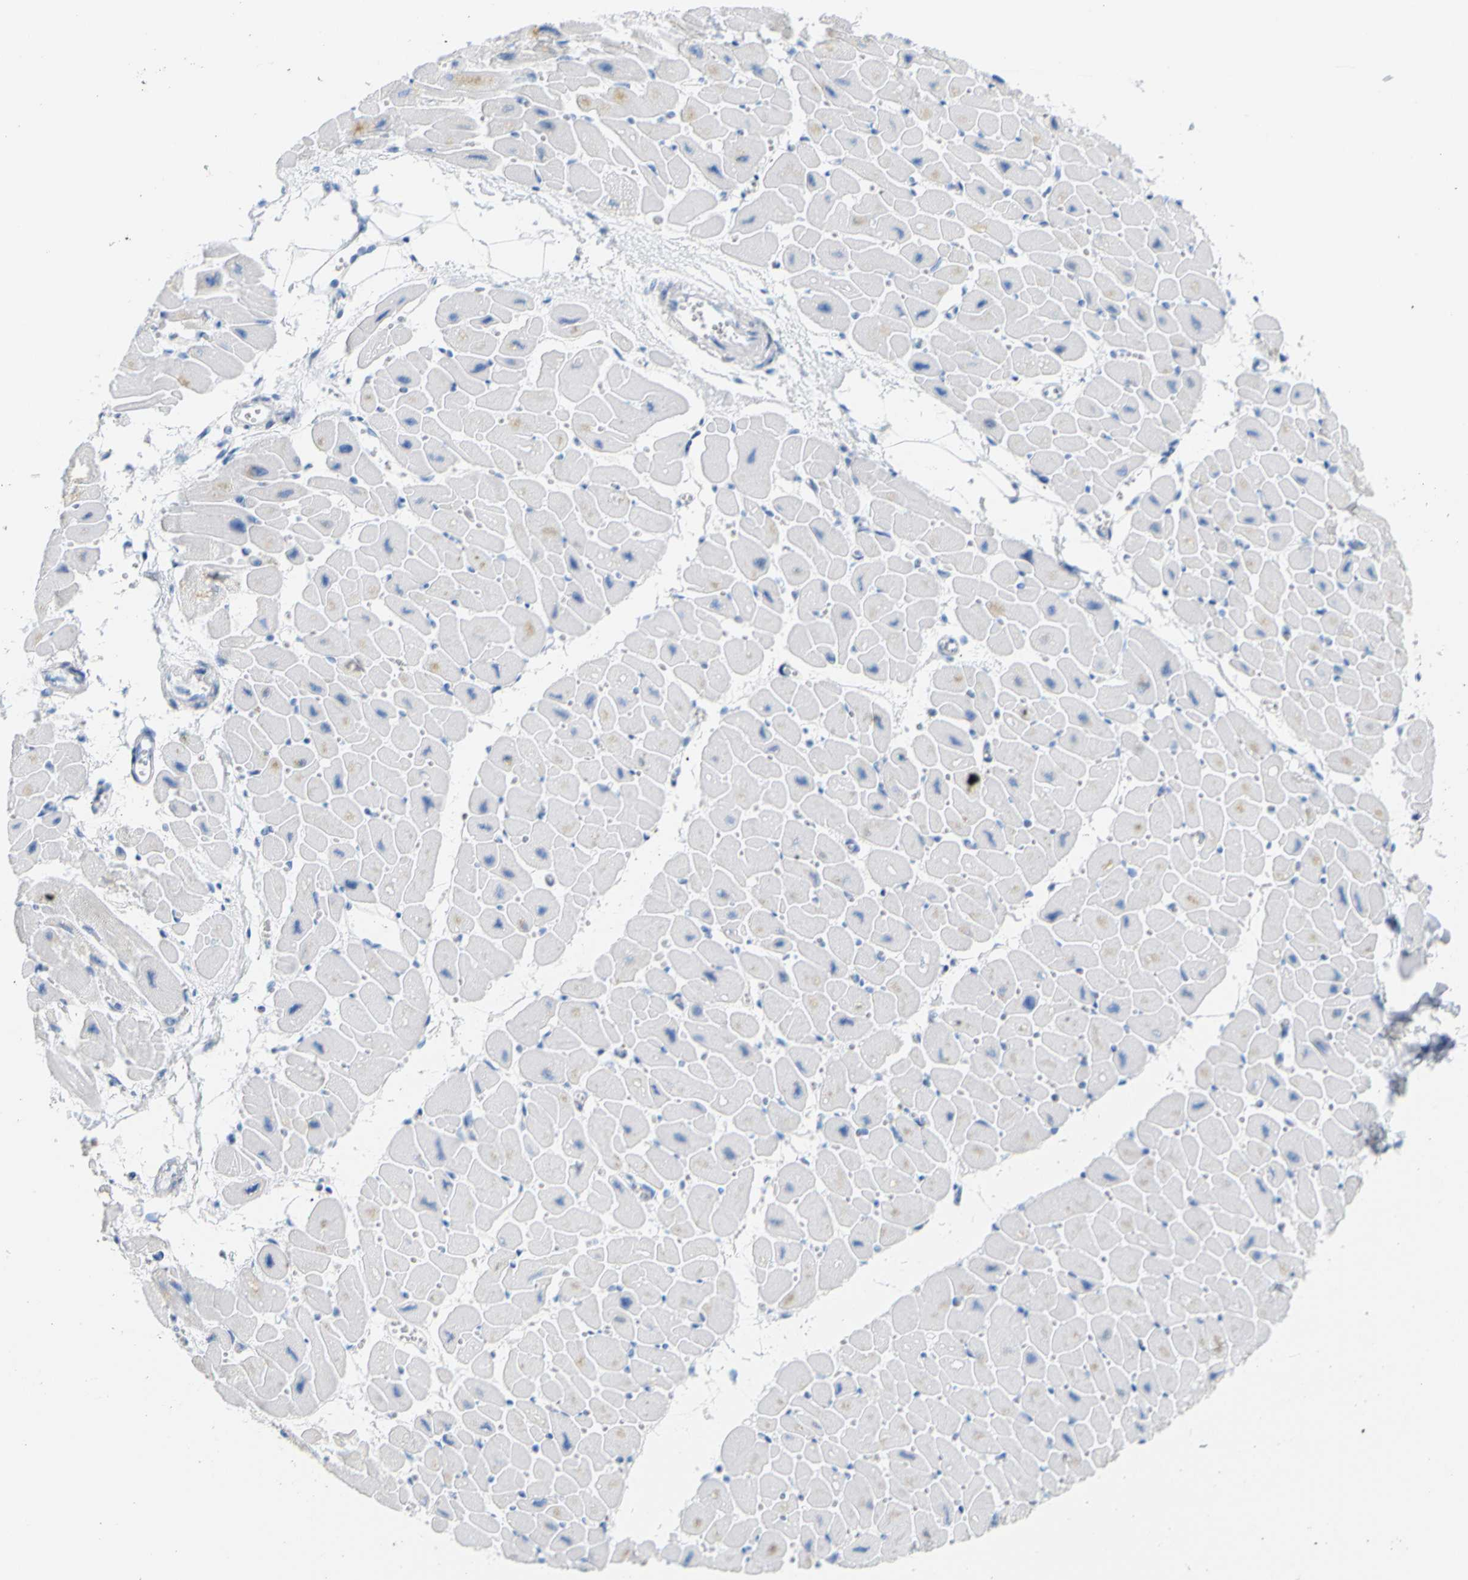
{"staining": {"intensity": "negative", "quantity": "none", "location": "none"}, "tissue": "heart muscle", "cell_type": "Cardiomyocytes", "image_type": "normal", "snomed": [{"axis": "morphology", "description": "Normal tissue, NOS"}, {"axis": "topography", "description": "Heart"}], "caption": "DAB immunohistochemical staining of unremarkable heart muscle displays no significant positivity in cardiomyocytes.", "gene": "OPN1SW", "patient": {"sex": "female", "age": 54}}